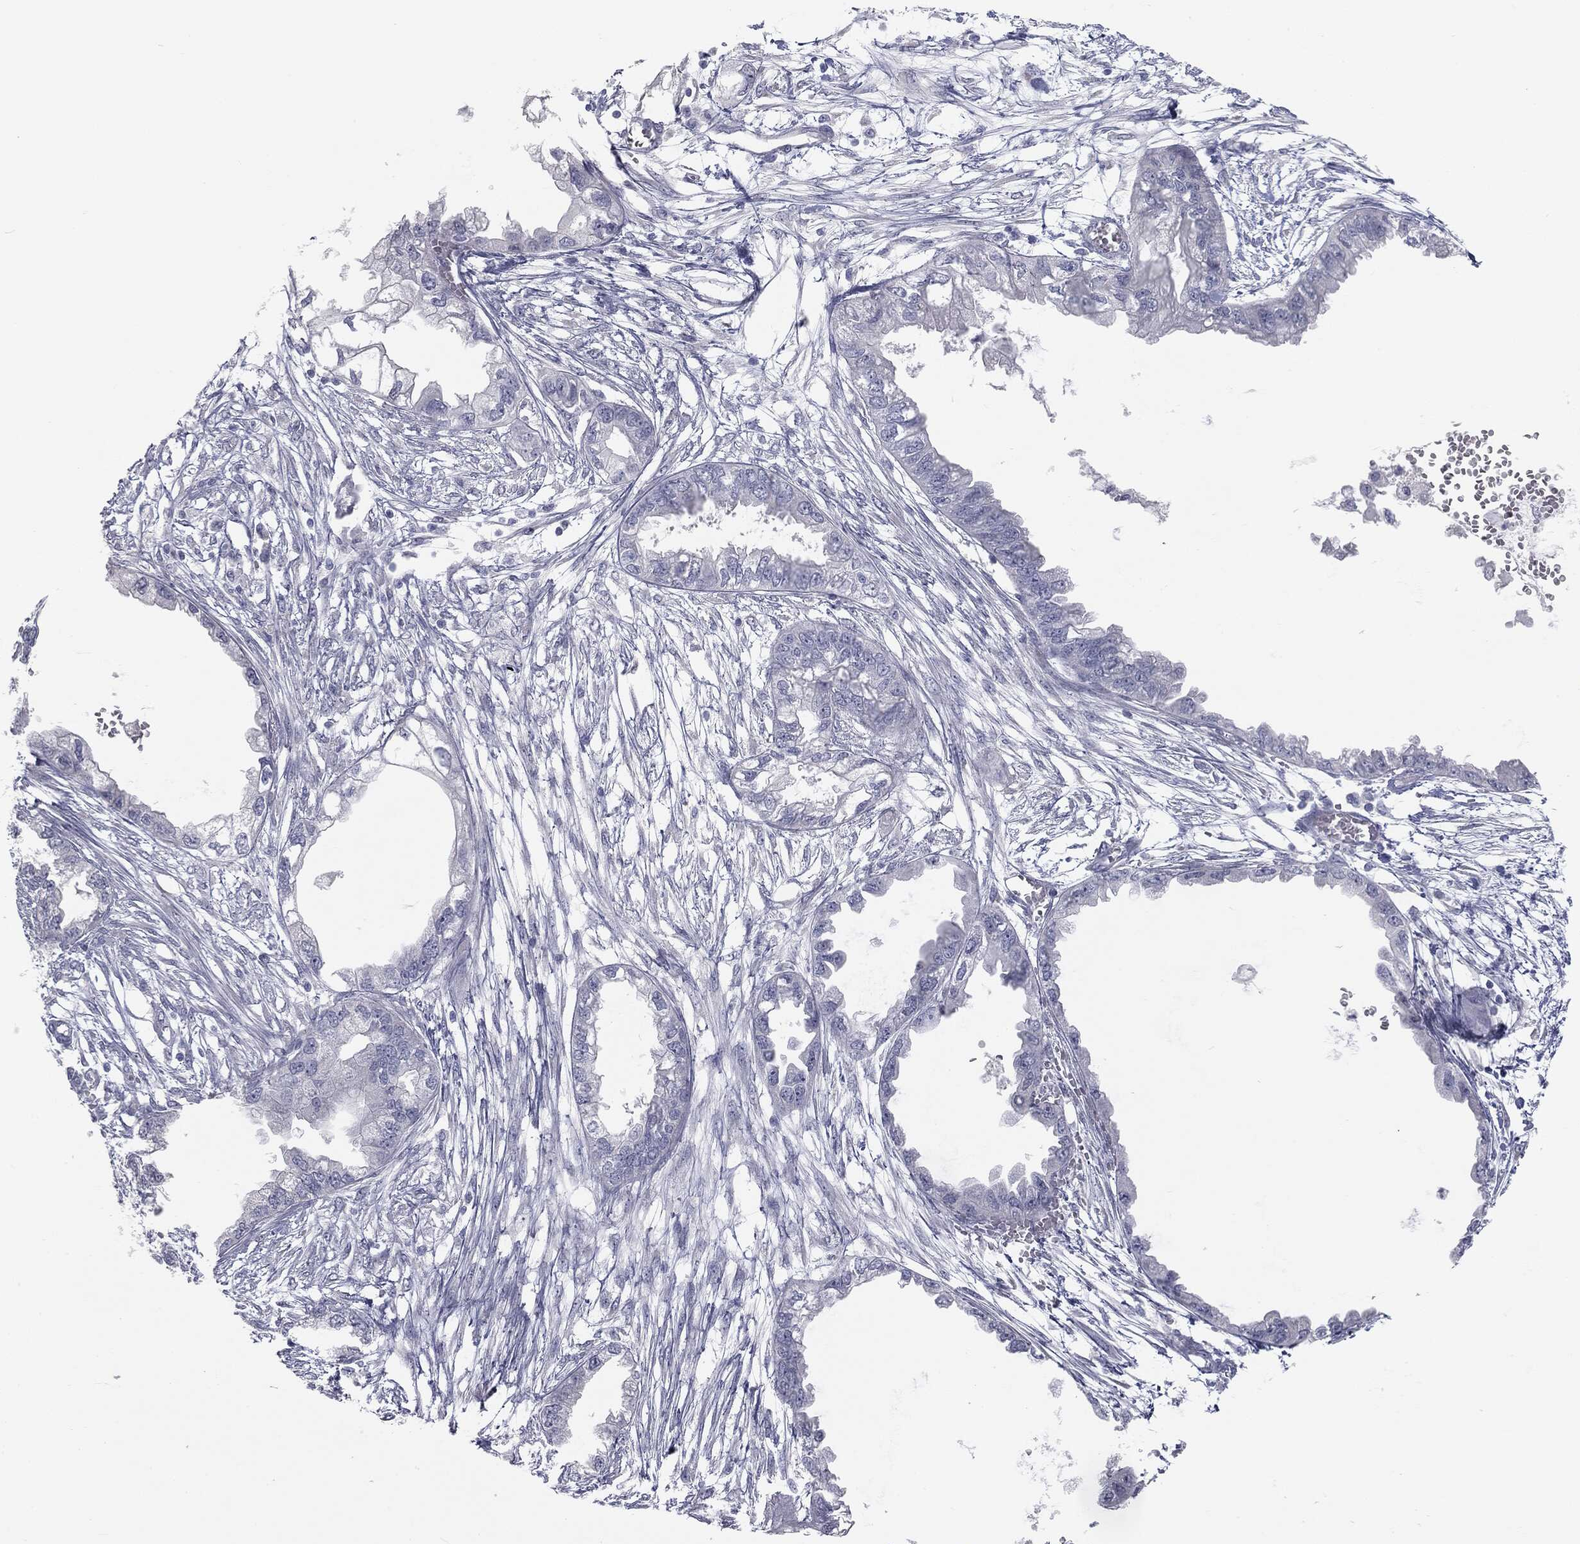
{"staining": {"intensity": "negative", "quantity": "none", "location": "none"}, "tissue": "endometrial cancer", "cell_type": "Tumor cells", "image_type": "cancer", "snomed": [{"axis": "morphology", "description": "Adenocarcinoma, NOS"}, {"axis": "morphology", "description": "Adenocarcinoma, metastatic, NOS"}, {"axis": "topography", "description": "Adipose tissue"}, {"axis": "topography", "description": "Endometrium"}], "caption": "This histopathology image is of endometrial cancer (adenocarcinoma) stained with IHC to label a protein in brown with the nuclei are counter-stained blue. There is no expression in tumor cells.", "gene": "MUC5AC", "patient": {"sex": "female", "age": 67}}